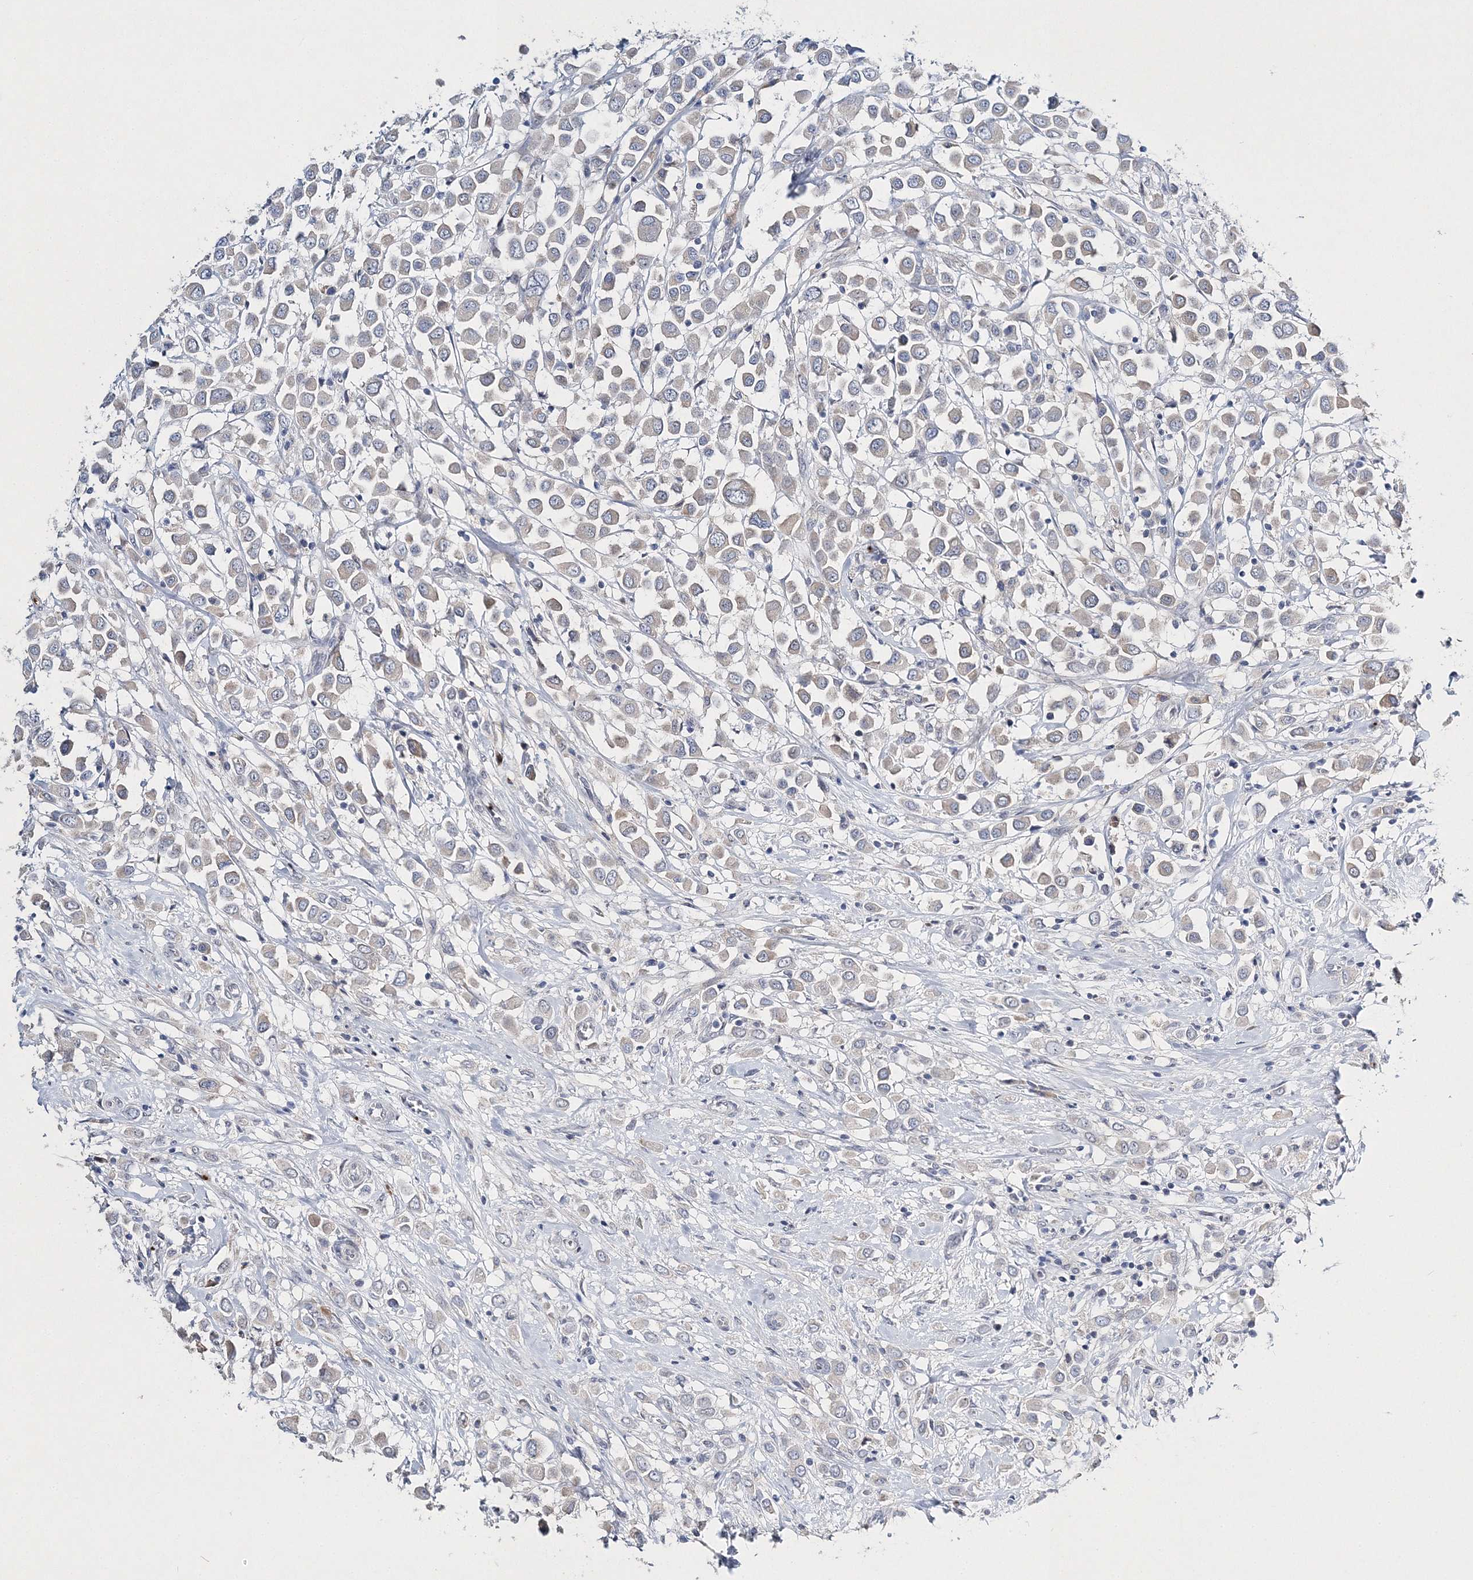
{"staining": {"intensity": "negative", "quantity": "none", "location": "none"}, "tissue": "breast cancer", "cell_type": "Tumor cells", "image_type": "cancer", "snomed": [{"axis": "morphology", "description": "Duct carcinoma"}, {"axis": "topography", "description": "Breast"}], "caption": "This is an immunohistochemistry micrograph of human breast invasive ductal carcinoma. There is no staining in tumor cells.", "gene": "MYOZ2", "patient": {"sex": "female", "age": 61}}